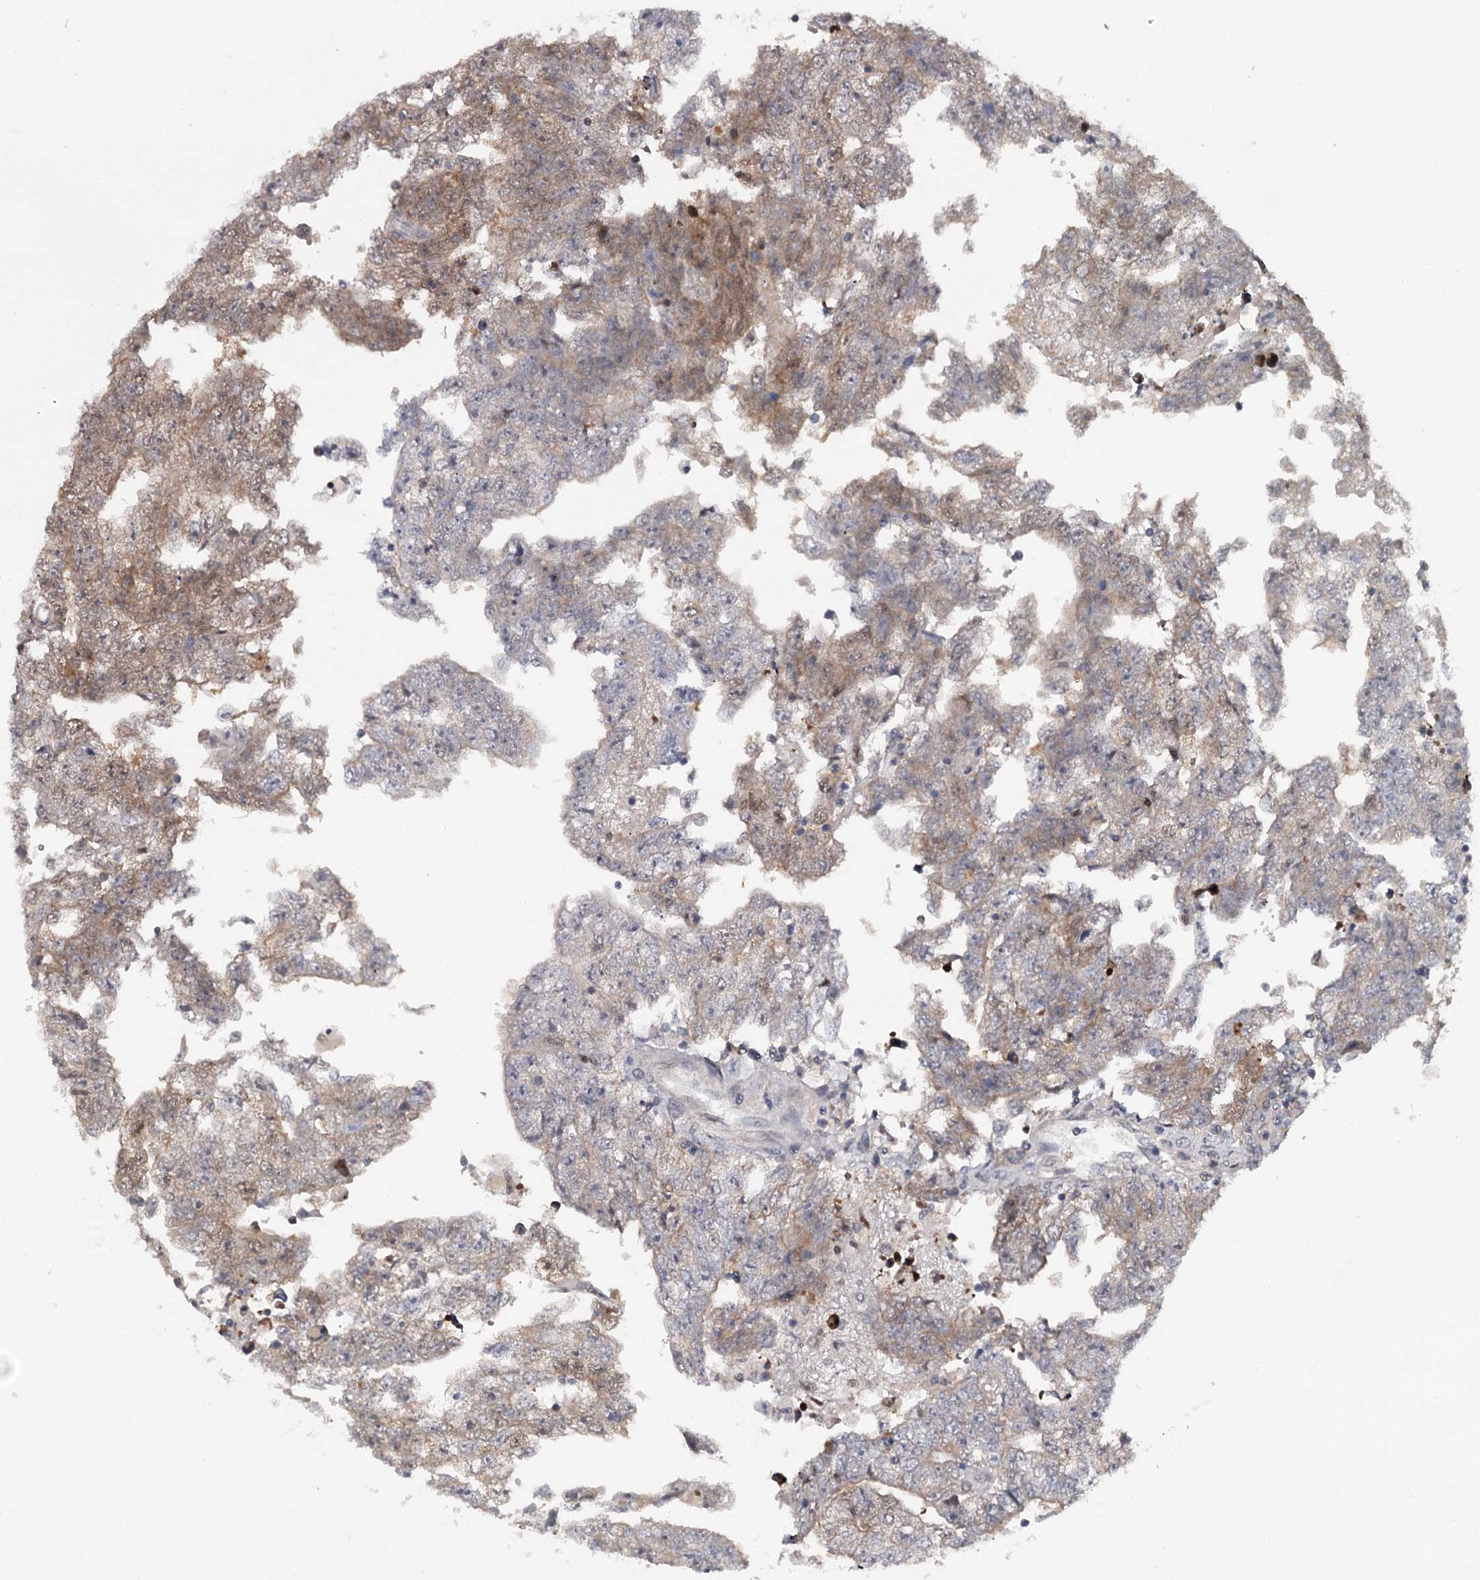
{"staining": {"intensity": "weak", "quantity": "25%-75%", "location": "cytoplasmic/membranous"}, "tissue": "testis cancer", "cell_type": "Tumor cells", "image_type": "cancer", "snomed": [{"axis": "morphology", "description": "Carcinoma, Embryonal, NOS"}, {"axis": "topography", "description": "Testis"}], "caption": "Immunohistochemistry (IHC) histopathology image of neoplastic tissue: testis cancer stained using immunohistochemistry reveals low levels of weak protein expression localized specifically in the cytoplasmic/membranous of tumor cells, appearing as a cytoplasmic/membranous brown color.", "gene": "GTSF1", "patient": {"sex": "male", "age": 25}}